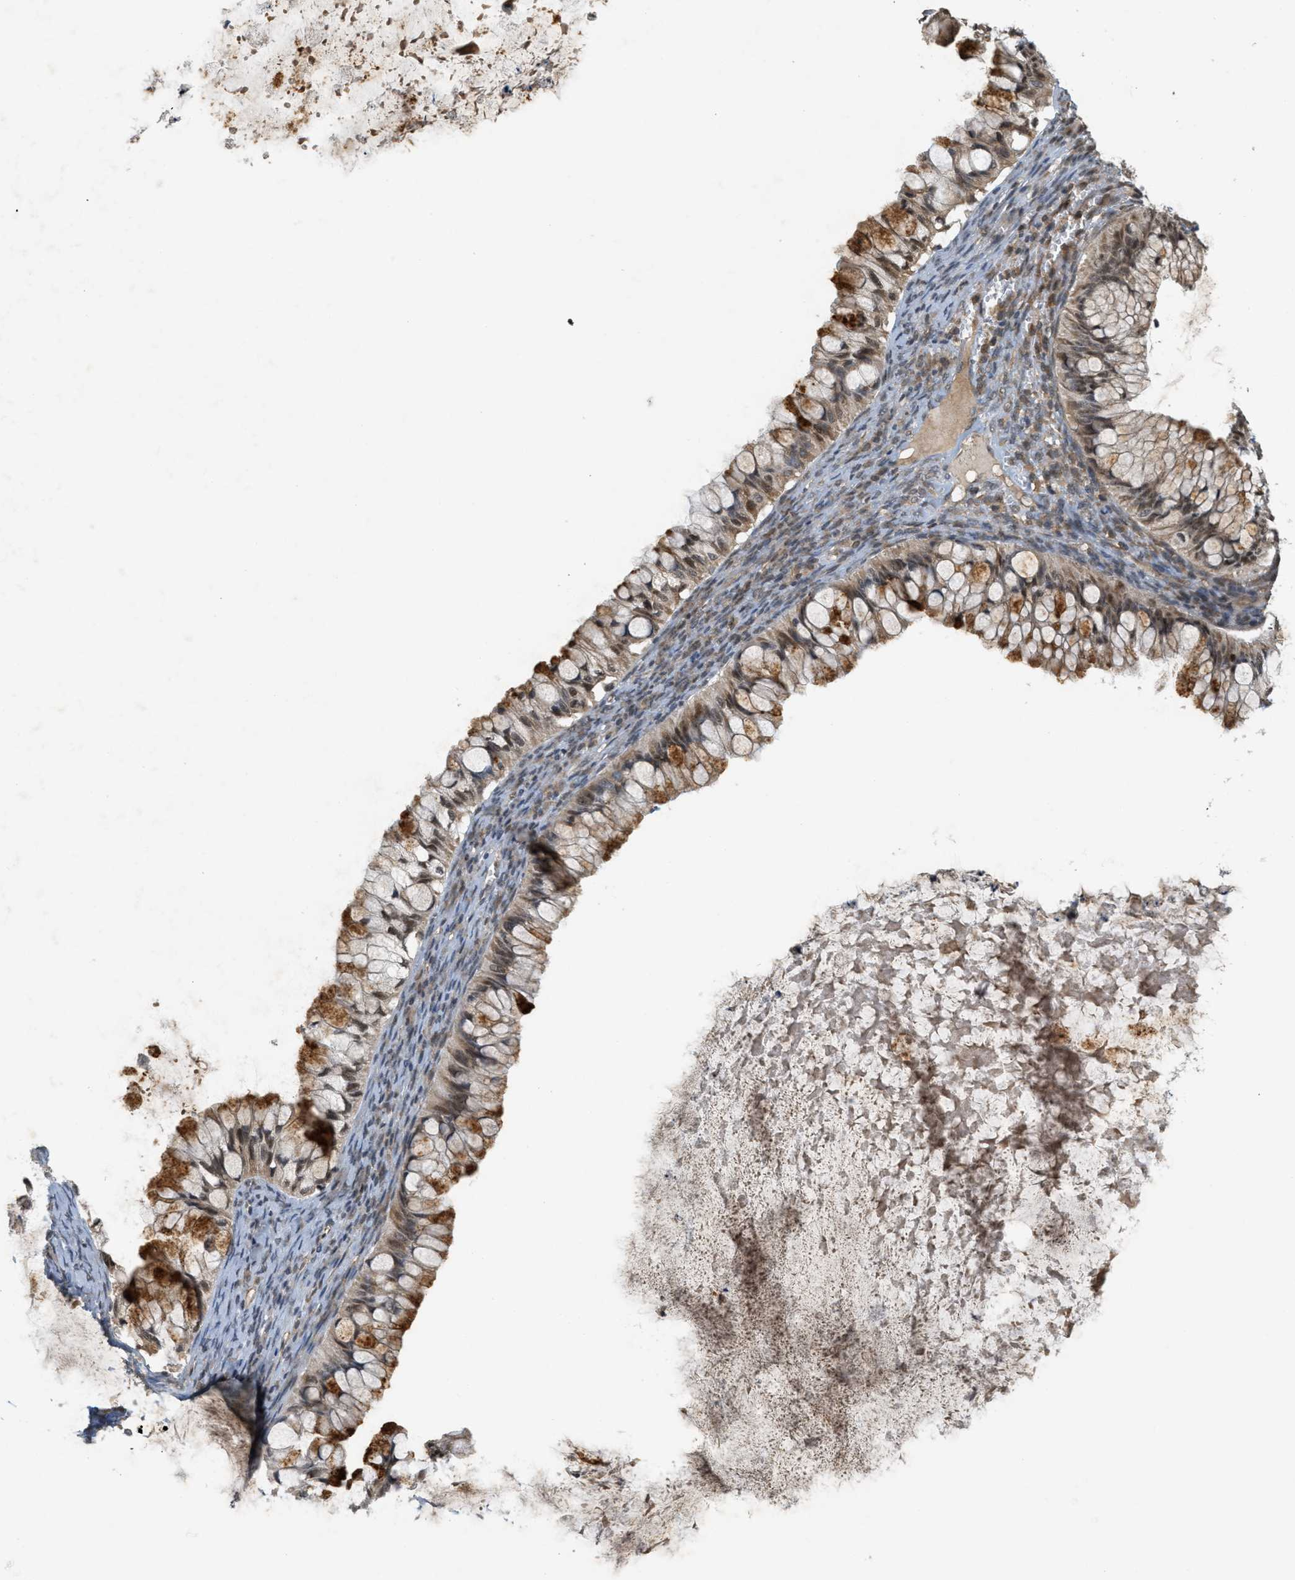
{"staining": {"intensity": "strong", "quantity": "<25%", "location": "cytoplasmic/membranous,nuclear"}, "tissue": "ovarian cancer", "cell_type": "Tumor cells", "image_type": "cancer", "snomed": [{"axis": "morphology", "description": "Cystadenocarcinoma, mucinous, NOS"}, {"axis": "topography", "description": "Ovary"}], "caption": "This is an image of immunohistochemistry (IHC) staining of mucinous cystadenocarcinoma (ovarian), which shows strong staining in the cytoplasmic/membranous and nuclear of tumor cells.", "gene": "PRKD1", "patient": {"sex": "female", "age": 57}}